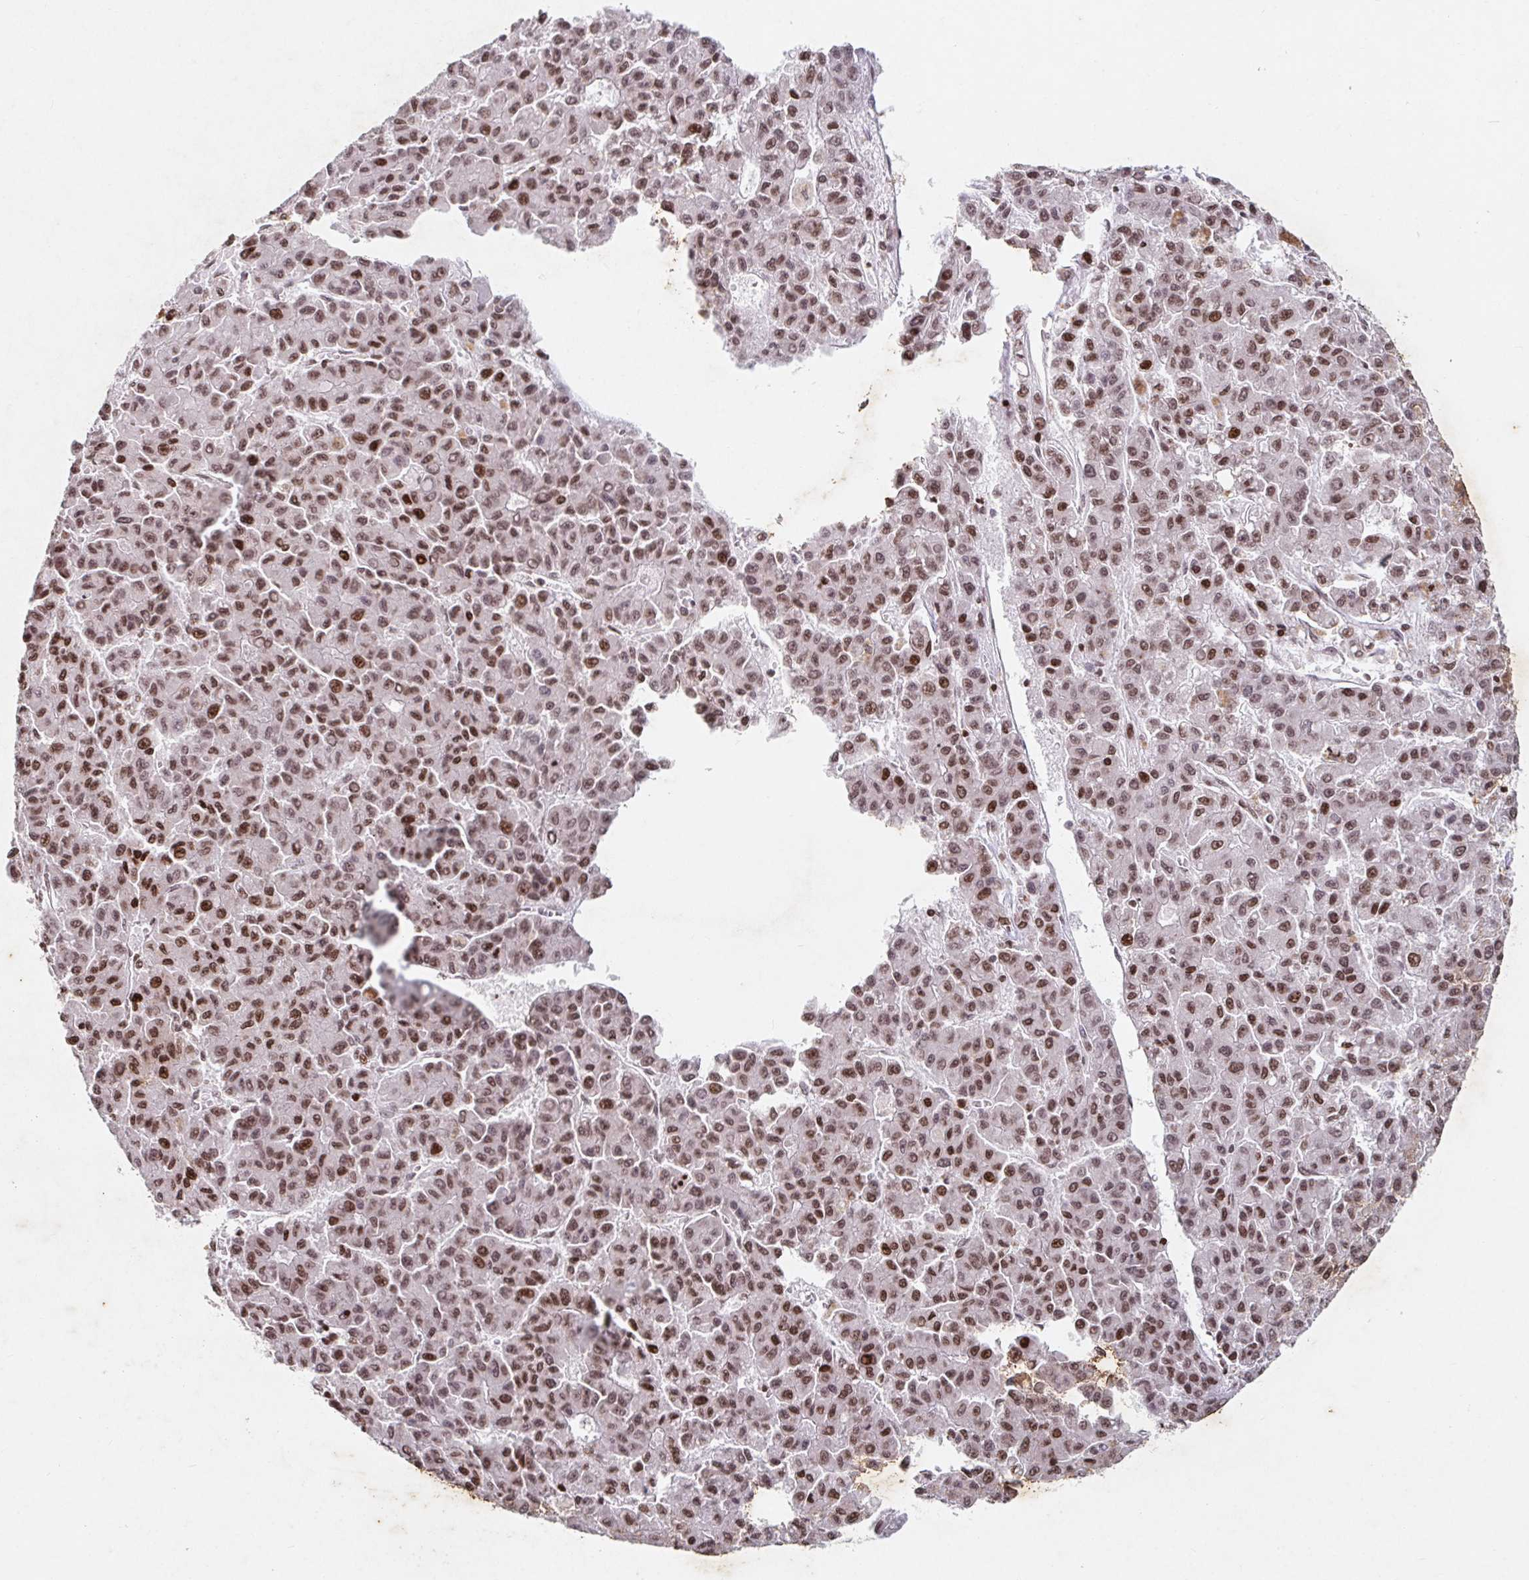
{"staining": {"intensity": "moderate", "quantity": ">75%", "location": "nuclear"}, "tissue": "liver cancer", "cell_type": "Tumor cells", "image_type": "cancer", "snomed": [{"axis": "morphology", "description": "Carcinoma, Hepatocellular, NOS"}, {"axis": "topography", "description": "Liver"}], "caption": "Protein expression by immunohistochemistry (IHC) exhibits moderate nuclear staining in approximately >75% of tumor cells in liver hepatocellular carcinoma.", "gene": "C19orf53", "patient": {"sex": "male", "age": 70}}